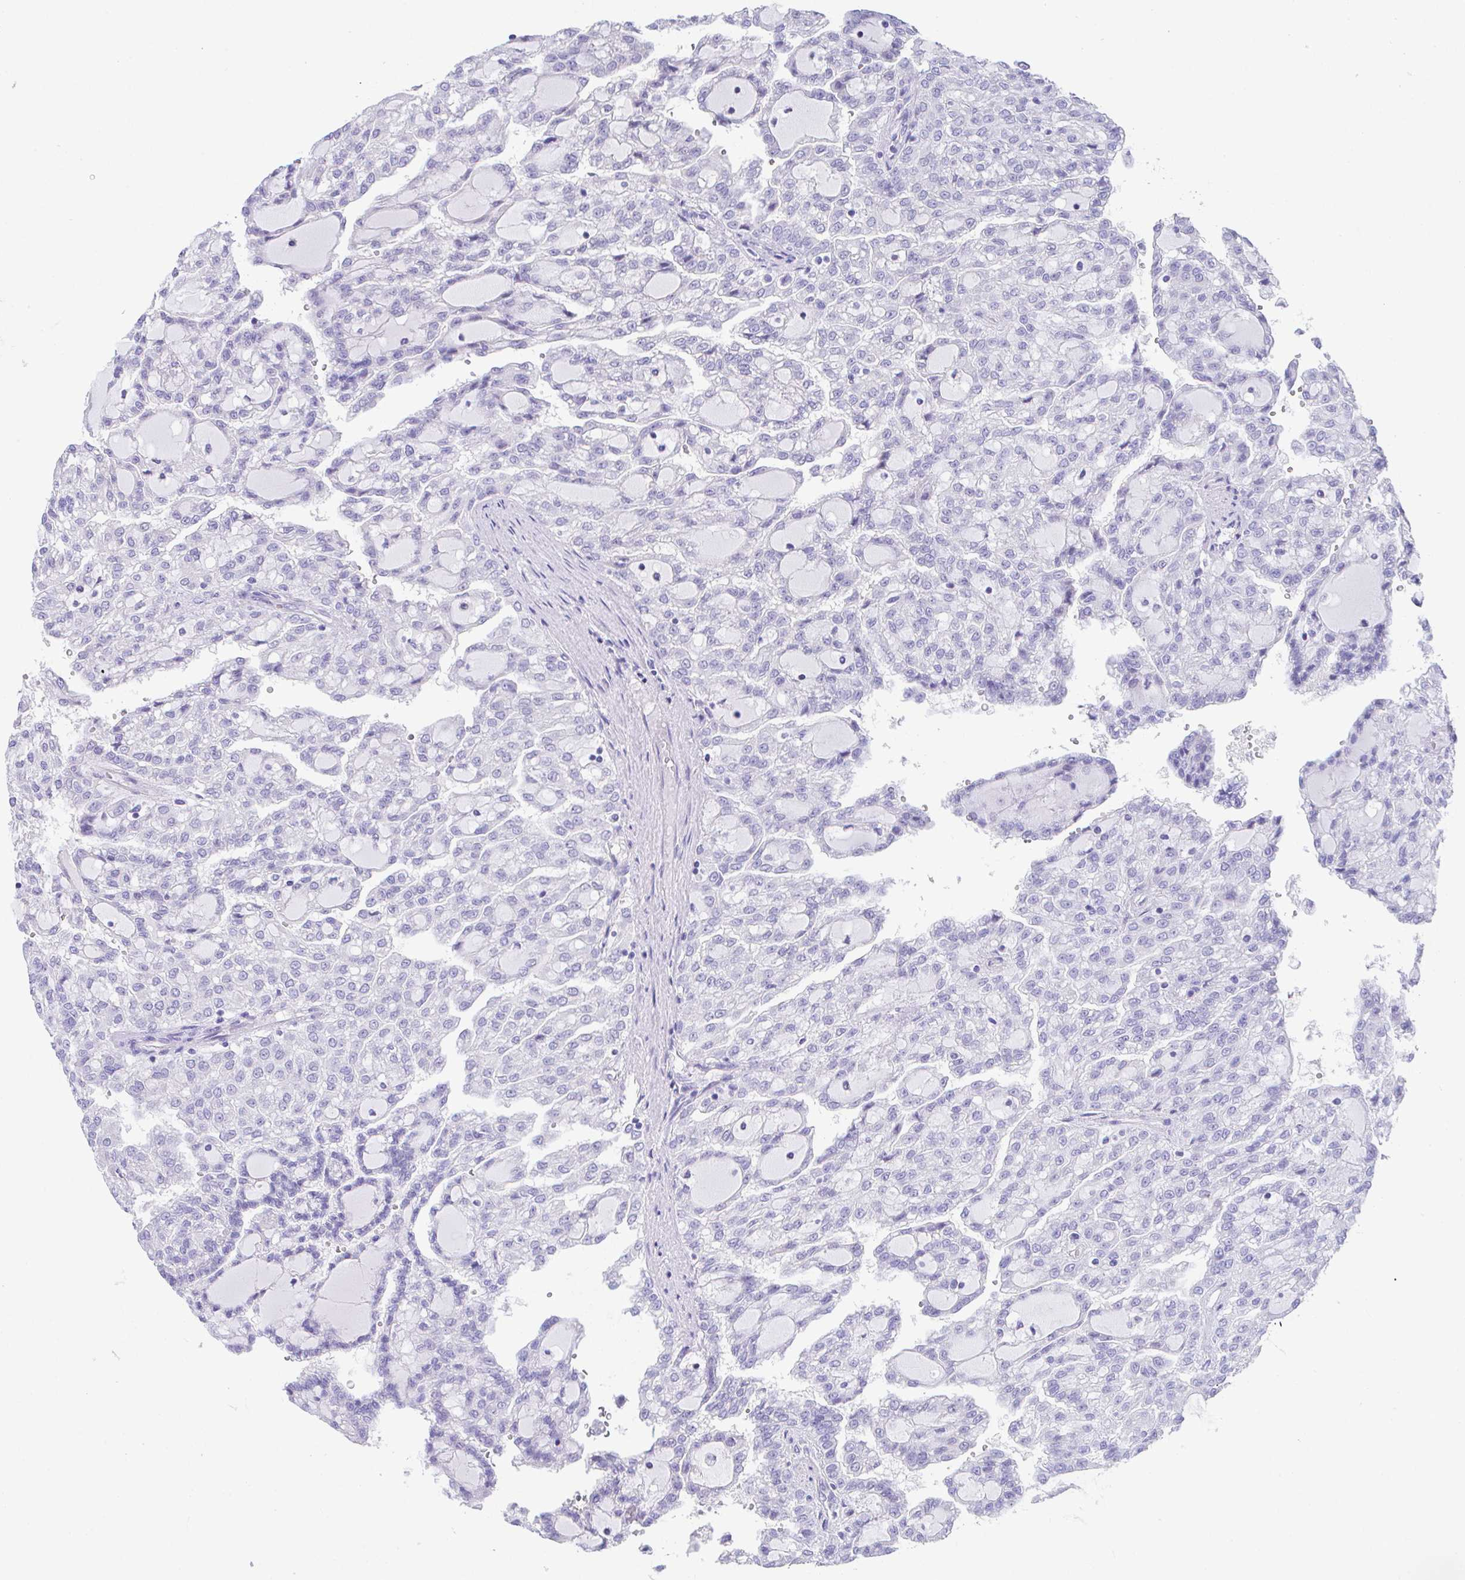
{"staining": {"intensity": "negative", "quantity": "none", "location": "none"}, "tissue": "renal cancer", "cell_type": "Tumor cells", "image_type": "cancer", "snomed": [{"axis": "morphology", "description": "Adenocarcinoma, NOS"}, {"axis": "topography", "description": "Kidney"}], "caption": "This is an immunohistochemistry (IHC) histopathology image of human renal cancer. There is no expression in tumor cells.", "gene": "HACD4", "patient": {"sex": "male", "age": 63}}